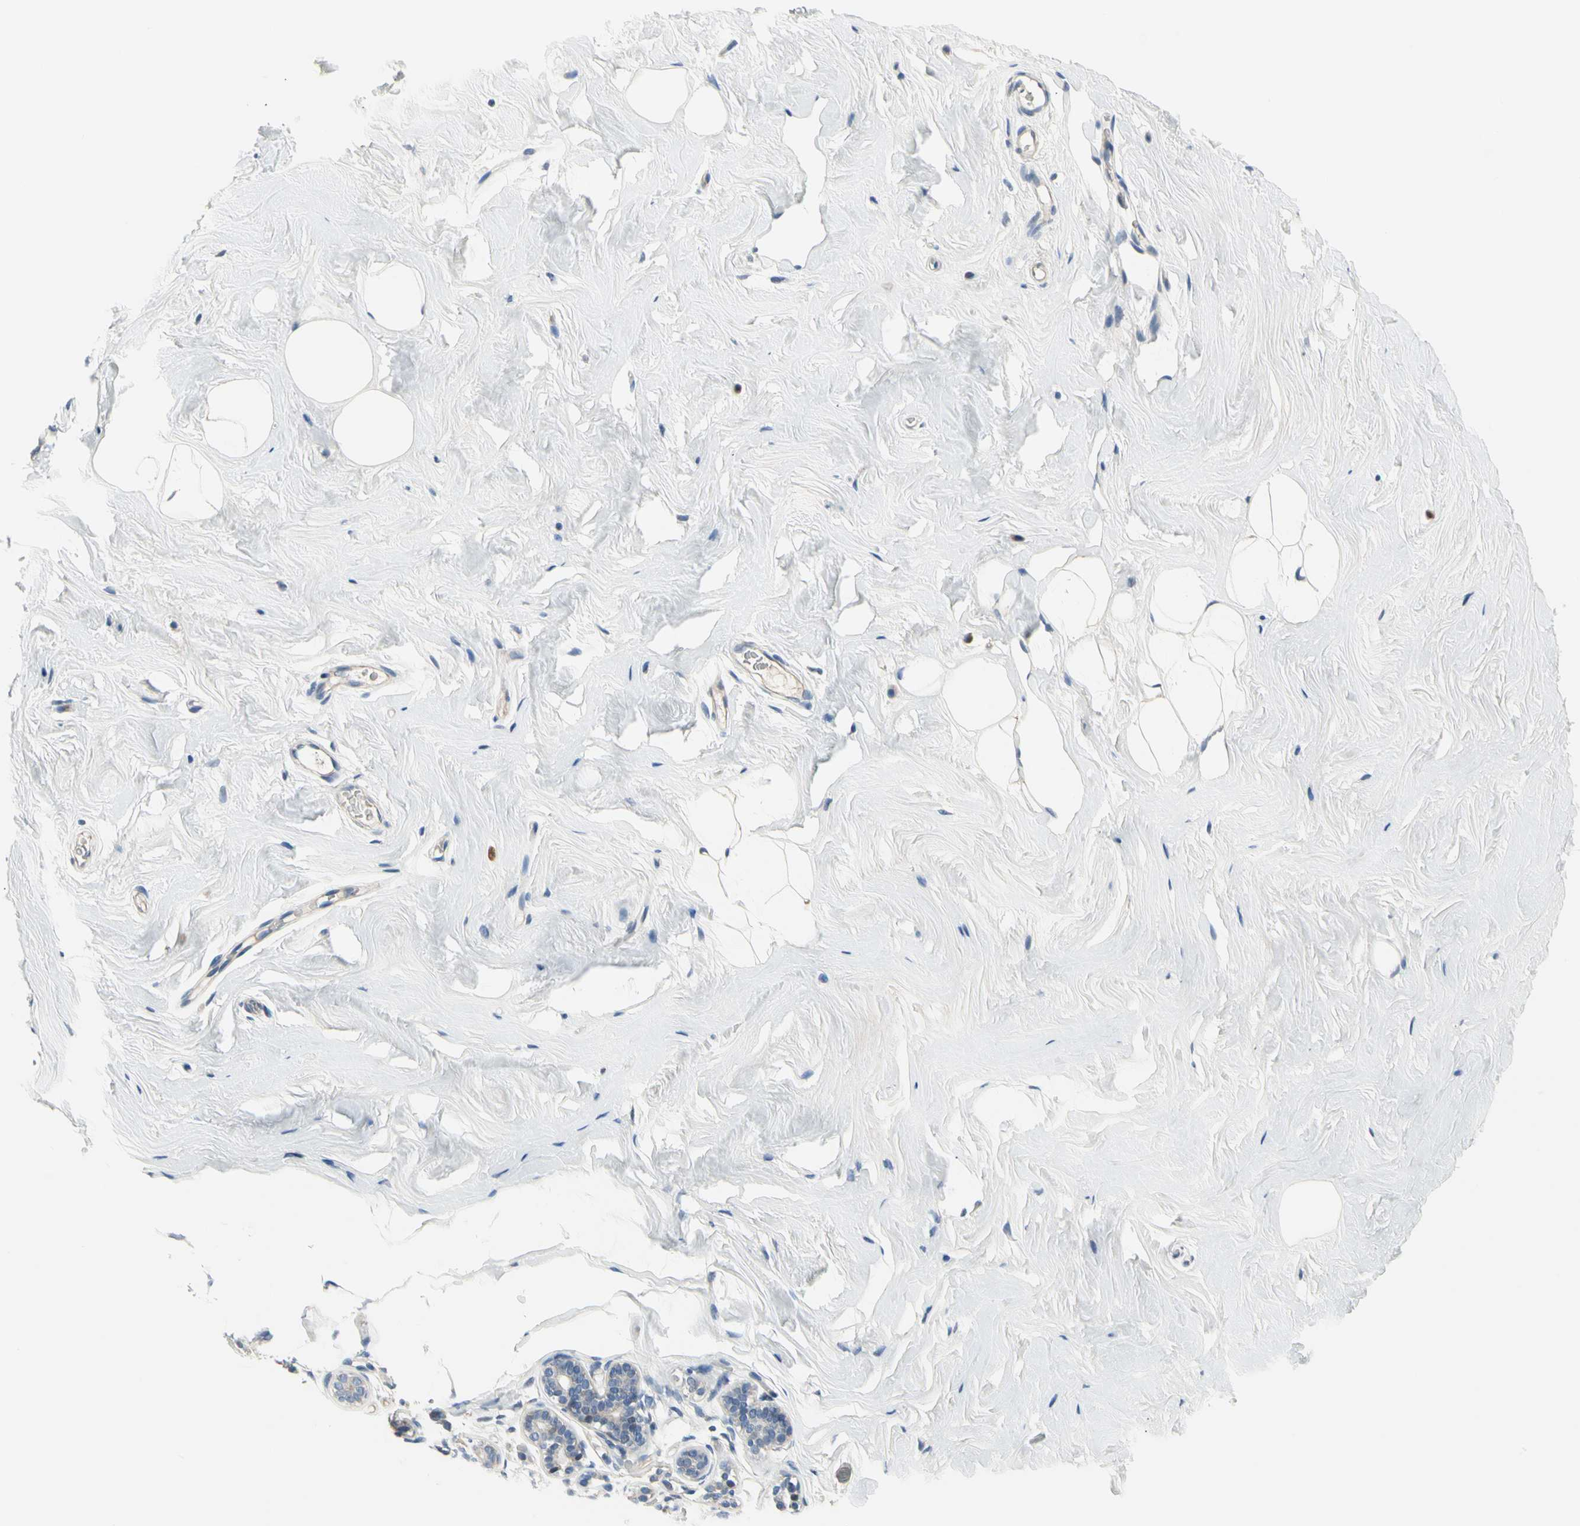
{"staining": {"intensity": "negative", "quantity": "none", "location": "none"}, "tissue": "breast", "cell_type": "Adipocytes", "image_type": "normal", "snomed": [{"axis": "morphology", "description": "Normal tissue, NOS"}, {"axis": "topography", "description": "Breast"}], "caption": "The image exhibits no staining of adipocytes in benign breast.", "gene": "NFASC", "patient": {"sex": "female", "age": 75}}